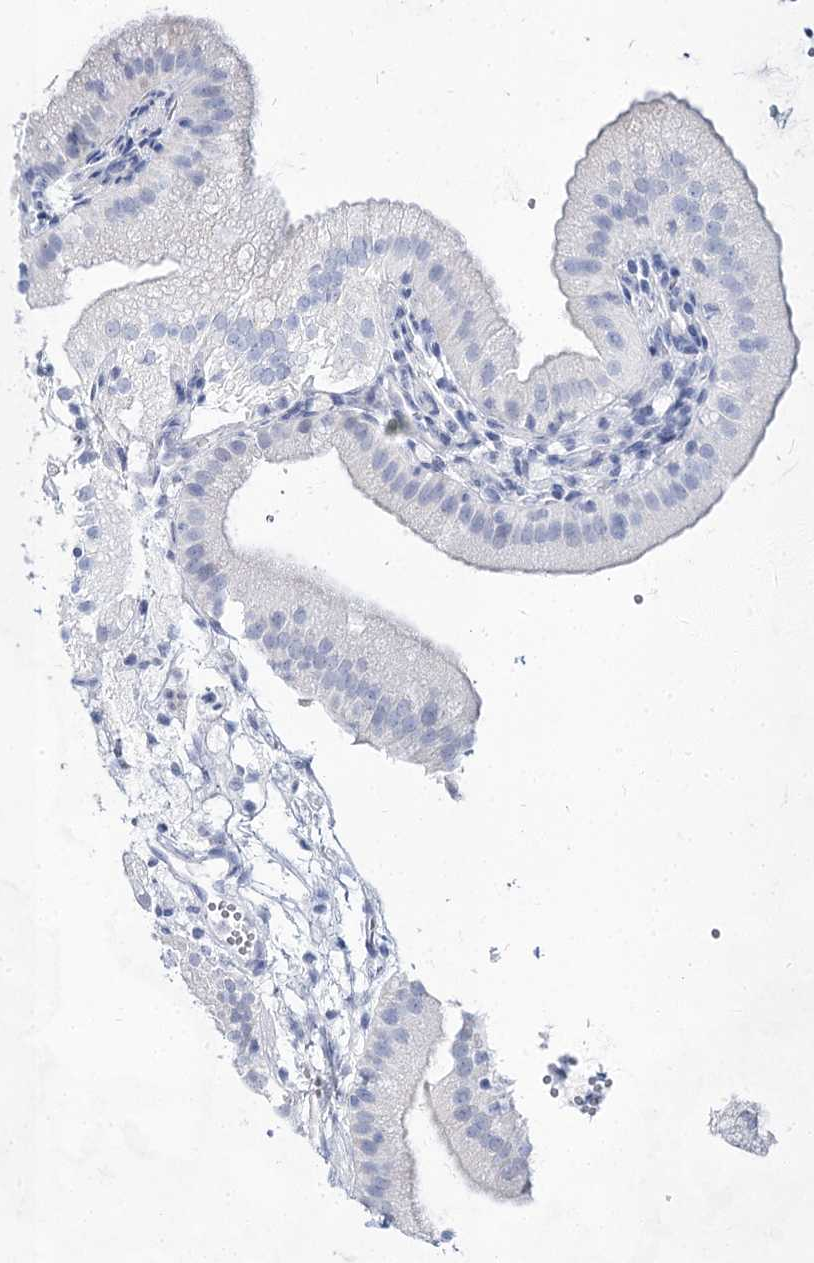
{"staining": {"intensity": "negative", "quantity": "none", "location": "none"}, "tissue": "gallbladder", "cell_type": "Glandular cells", "image_type": "normal", "snomed": [{"axis": "morphology", "description": "Normal tissue, NOS"}, {"axis": "topography", "description": "Gallbladder"}], "caption": "Protein analysis of normal gallbladder displays no significant positivity in glandular cells. (DAB IHC visualized using brightfield microscopy, high magnification).", "gene": "ACRV1", "patient": {"sex": "male", "age": 55}}